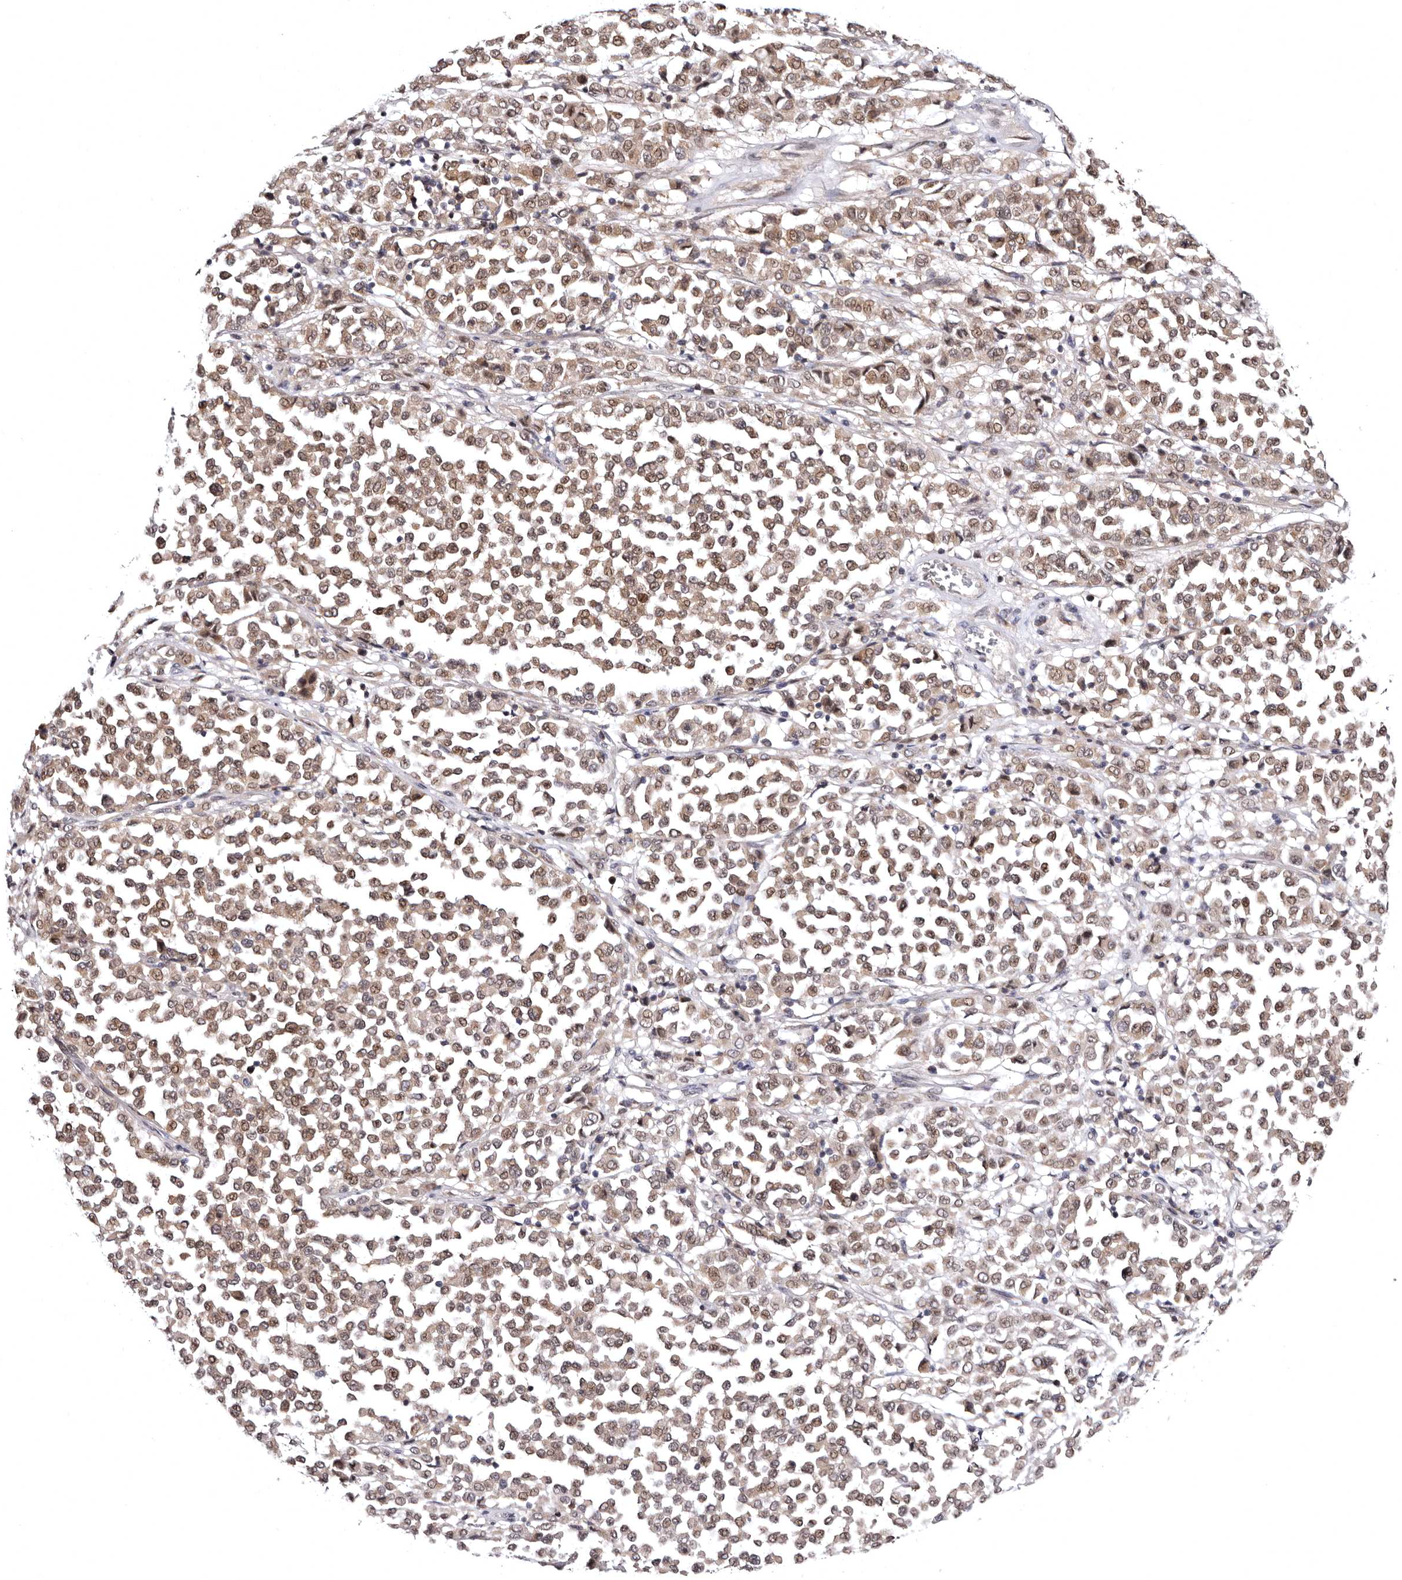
{"staining": {"intensity": "weak", "quantity": ">75%", "location": "cytoplasmic/membranous,nuclear"}, "tissue": "melanoma", "cell_type": "Tumor cells", "image_type": "cancer", "snomed": [{"axis": "morphology", "description": "Malignant melanoma, Metastatic site"}, {"axis": "topography", "description": "Pancreas"}], "caption": "A brown stain shows weak cytoplasmic/membranous and nuclear staining of a protein in human melanoma tumor cells. (DAB = brown stain, brightfield microscopy at high magnification).", "gene": "PHF20L1", "patient": {"sex": "female", "age": 30}}